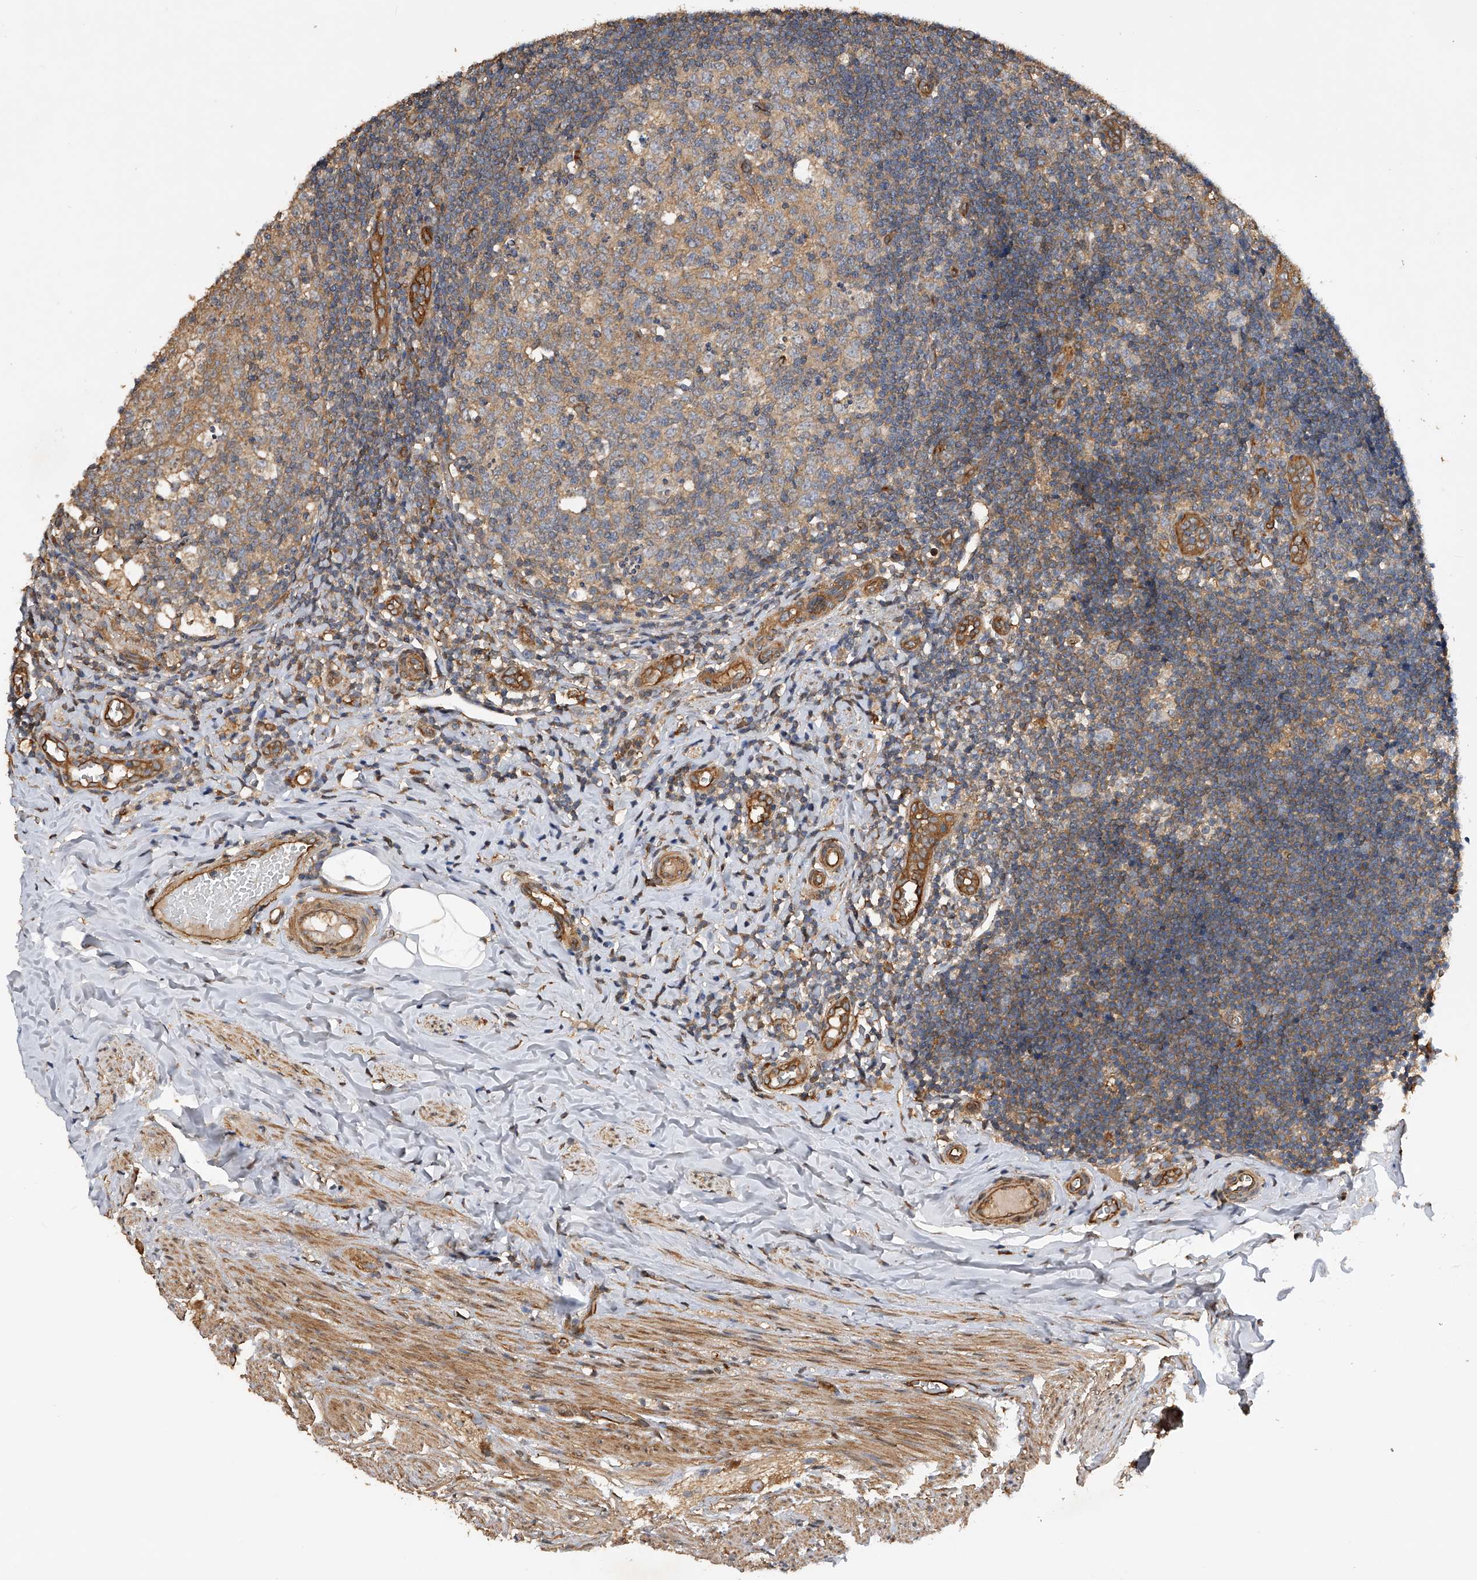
{"staining": {"intensity": "moderate", "quantity": ">75%", "location": "cytoplasmic/membranous"}, "tissue": "appendix", "cell_type": "Glandular cells", "image_type": "normal", "snomed": [{"axis": "morphology", "description": "Normal tissue, NOS"}, {"axis": "topography", "description": "Appendix"}], "caption": "Protein staining exhibits moderate cytoplasmic/membranous staining in approximately >75% of glandular cells in benign appendix. The protein is stained brown, and the nuclei are stained in blue (DAB (3,3'-diaminobenzidine) IHC with brightfield microscopy, high magnification).", "gene": "PTPRA", "patient": {"sex": "male", "age": 8}}